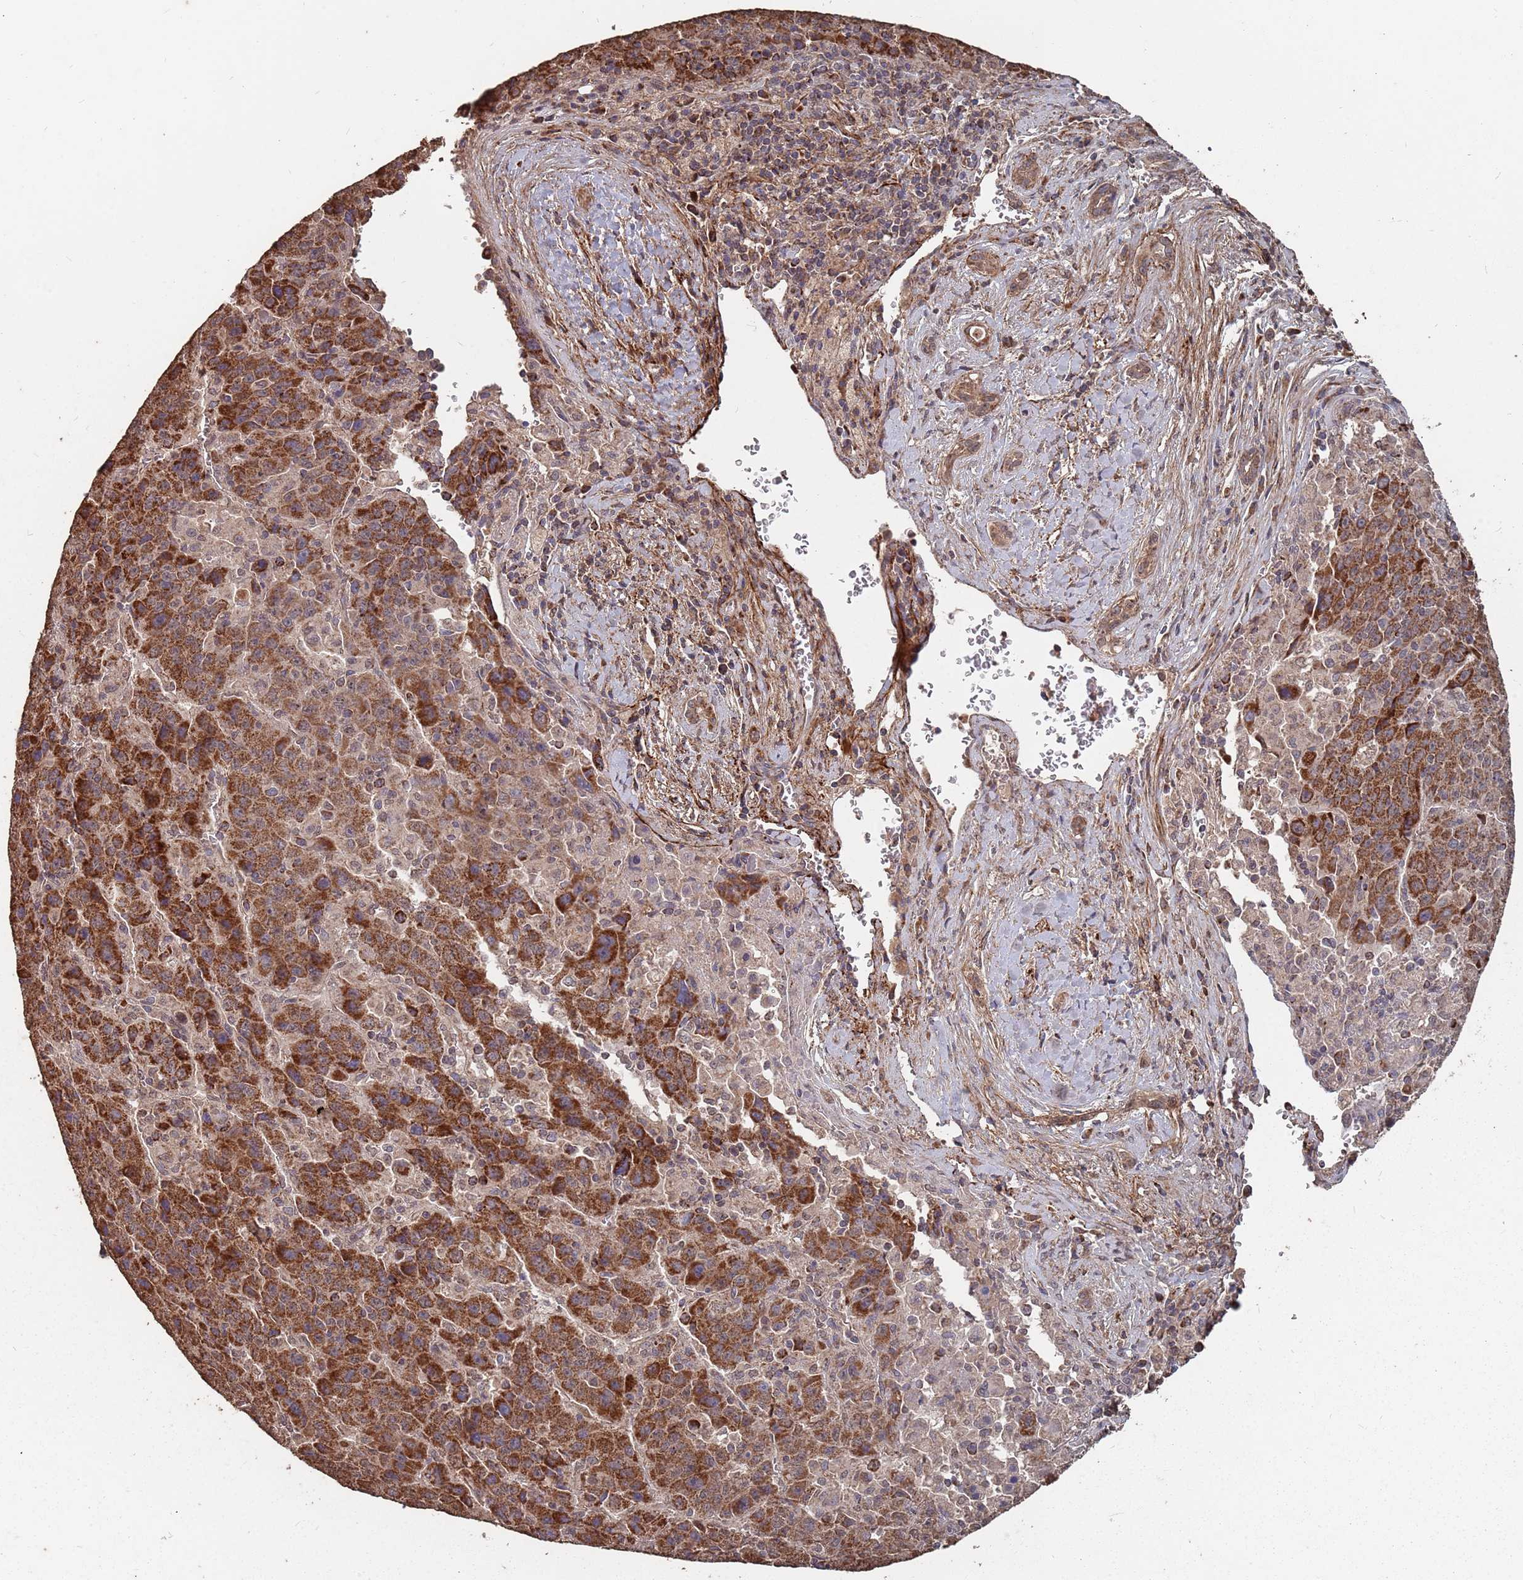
{"staining": {"intensity": "strong", "quantity": ">75%", "location": "cytoplasmic/membranous"}, "tissue": "liver cancer", "cell_type": "Tumor cells", "image_type": "cancer", "snomed": [{"axis": "morphology", "description": "Carcinoma, Hepatocellular, NOS"}, {"axis": "topography", "description": "Liver"}], "caption": "A micrograph showing strong cytoplasmic/membranous expression in approximately >75% of tumor cells in liver cancer (hepatocellular carcinoma), as visualized by brown immunohistochemical staining.", "gene": "PRORP", "patient": {"sex": "female", "age": 53}}